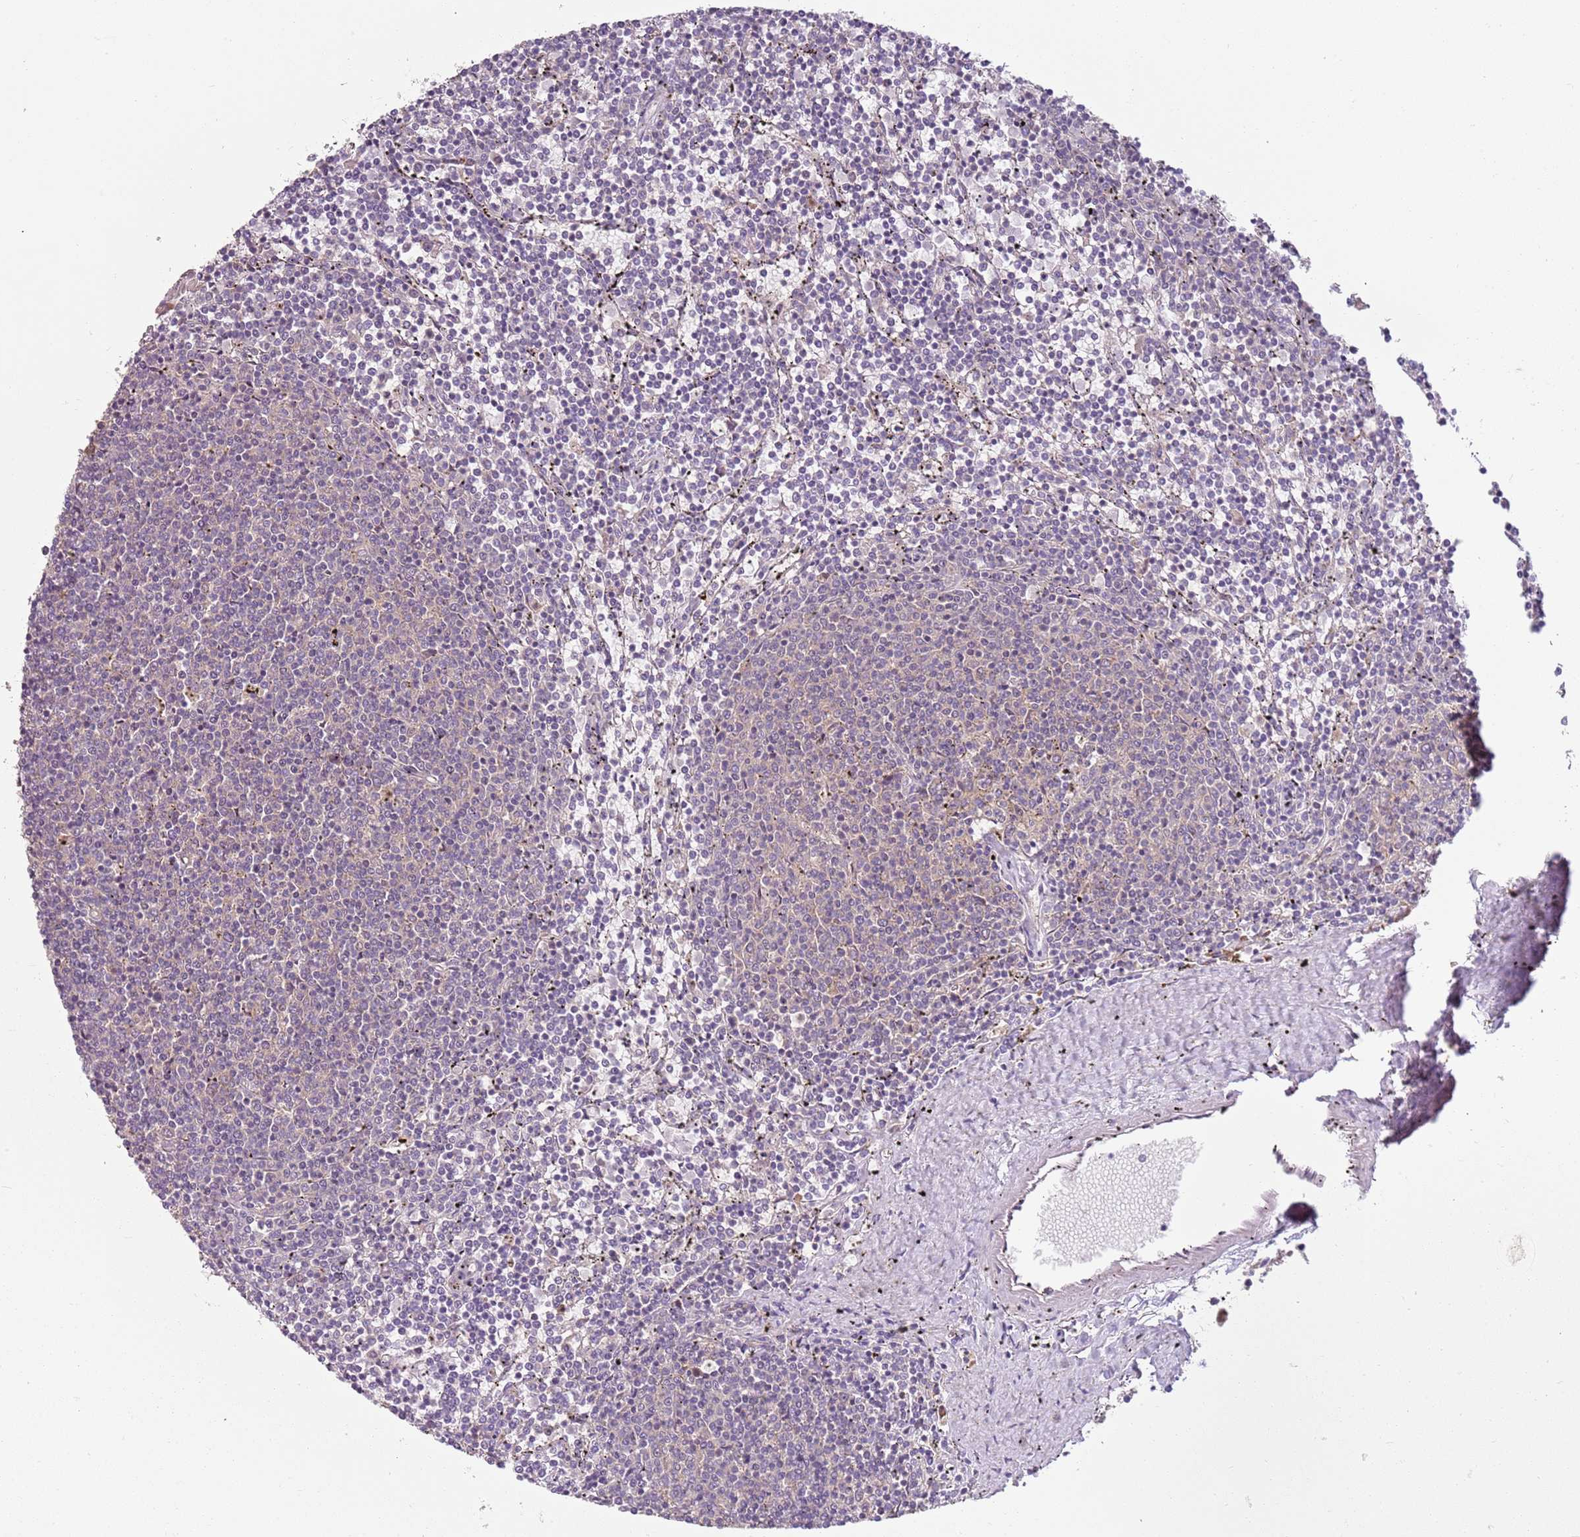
{"staining": {"intensity": "negative", "quantity": "none", "location": "none"}, "tissue": "lymphoma", "cell_type": "Tumor cells", "image_type": "cancer", "snomed": [{"axis": "morphology", "description": "Malignant lymphoma, non-Hodgkin's type, Low grade"}, {"axis": "topography", "description": "Spleen"}], "caption": "Malignant lymphoma, non-Hodgkin's type (low-grade) stained for a protein using immunohistochemistry demonstrates no positivity tumor cells.", "gene": "RPS28", "patient": {"sex": "female", "age": 50}}